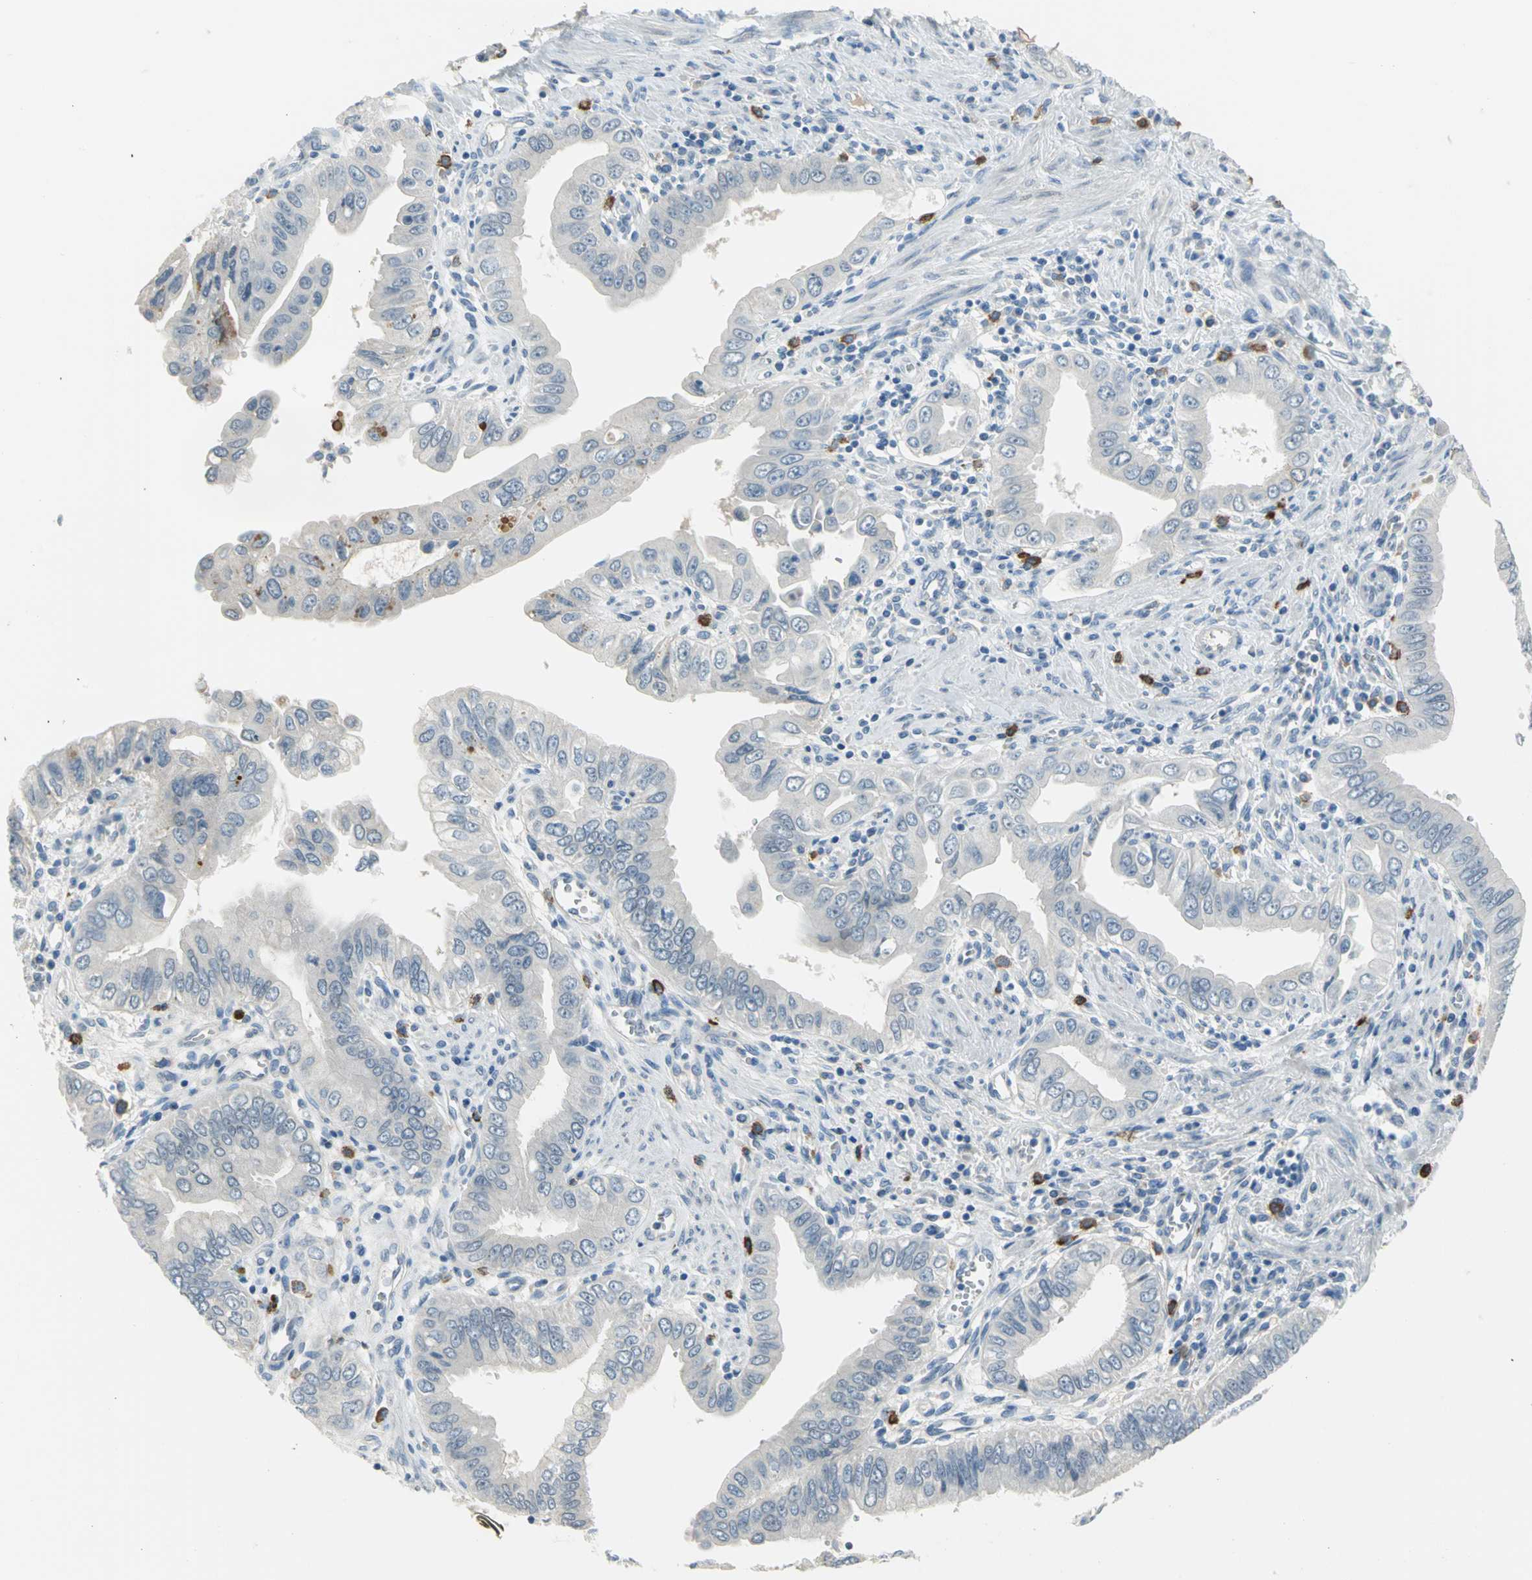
{"staining": {"intensity": "negative", "quantity": "none", "location": "none"}, "tissue": "pancreatic cancer", "cell_type": "Tumor cells", "image_type": "cancer", "snomed": [{"axis": "morphology", "description": "Normal tissue, NOS"}, {"axis": "topography", "description": "Lymph node"}], "caption": "High power microscopy histopathology image of an immunohistochemistry image of pancreatic cancer, revealing no significant expression in tumor cells.", "gene": "ZIC1", "patient": {"sex": "male", "age": 50}}